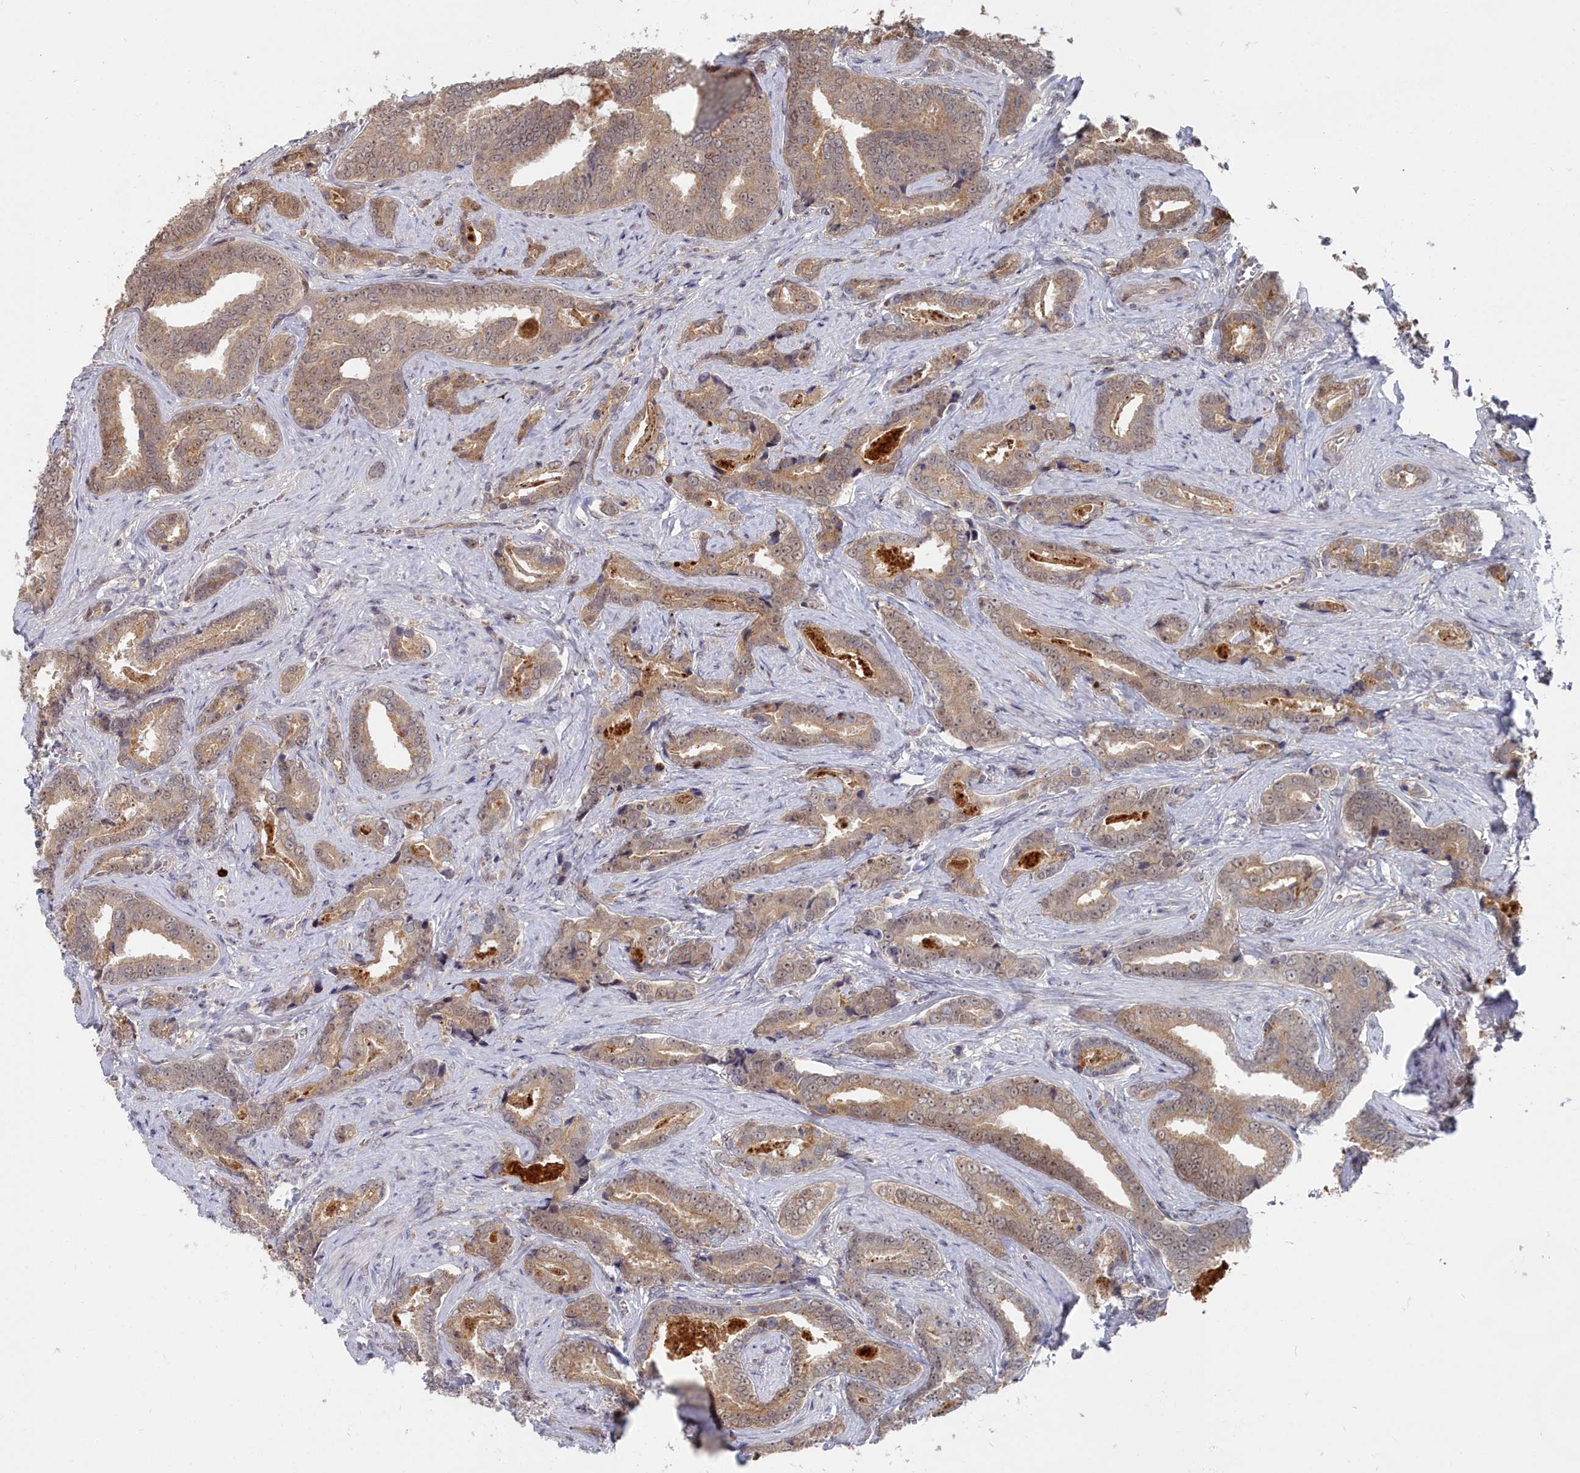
{"staining": {"intensity": "weak", "quantity": "25%-75%", "location": "cytoplasmic/membranous,nuclear"}, "tissue": "prostate cancer", "cell_type": "Tumor cells", "image_type": "cancer", "snomed": [{"axis": "morphology", "description": "Adenocarcinoma, High grade"}, {"axis": "topography", "description": "Prostate"}], "caption": "The histopathology image exhibits staining of prostate cancer (adenocarcinoma (high-grade)), revealing weak cytoplasmic/membranous and nuclear protein positivity (brown color) within tumor cells. The staining is performed using DAB brown chromogen to label protein expression. The nuclei are counter-stained blue using hematoxylin.", "gene": "RPS27A", "patient": {"sex": "male", "age": 67}}